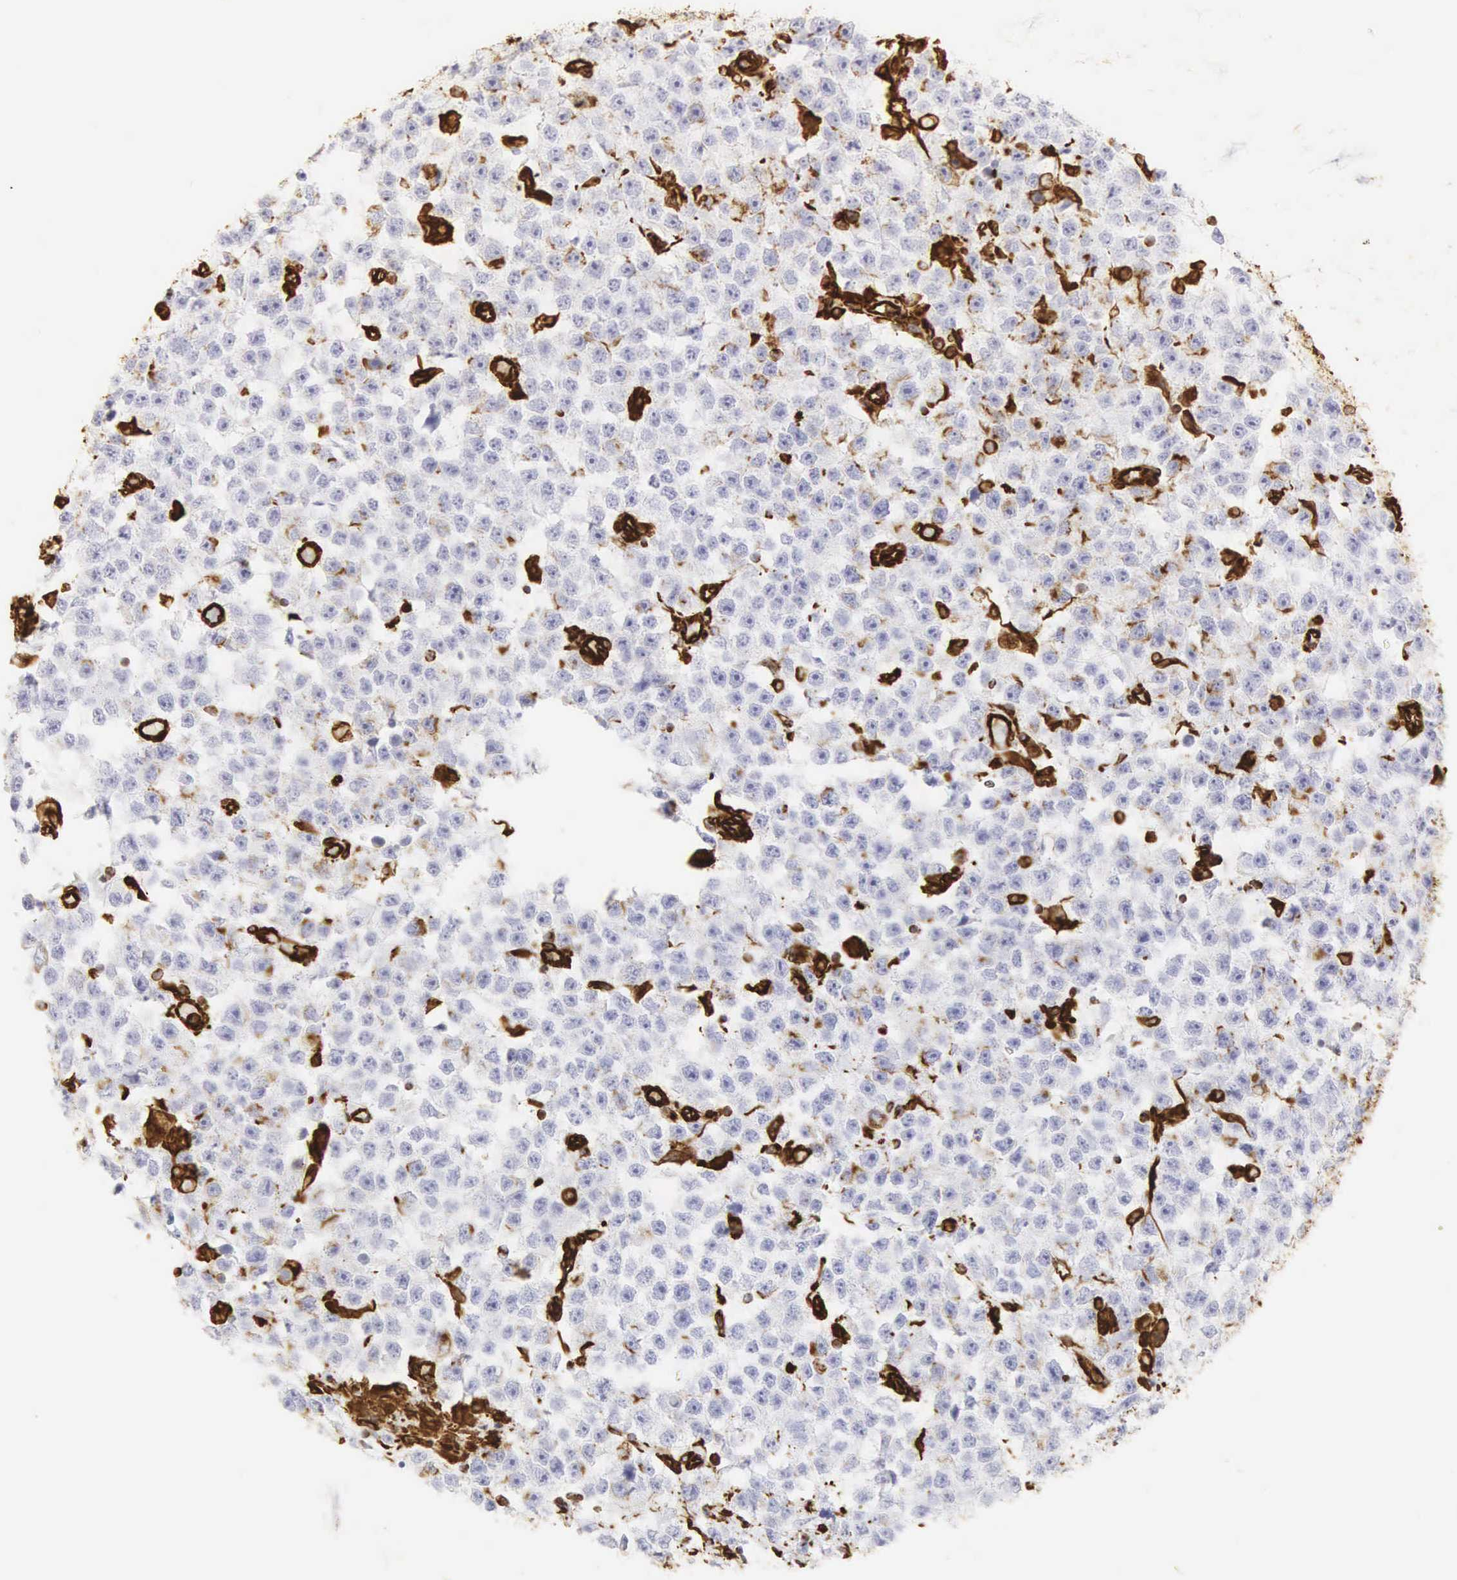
{"staining": {"intensity": "moderate", "quantity": "<25%", "location": "cytoplasmic/membranous"}, "tissue": "testis cancer", "cell_type": "Tumor cells", "image_type": "cancer", "snomed": [{"axis": "morphology", "description": "Seminoma, NOS"}, {"axis": "topography", "description": "Testis"}], "caption": "Testis seminoma tissue exhibits moderate cytoplasmic/membranous positivity in approximately <25% of tumor cells", "gene": "VIM", "patient": {"sex": "male", "age": 52}}